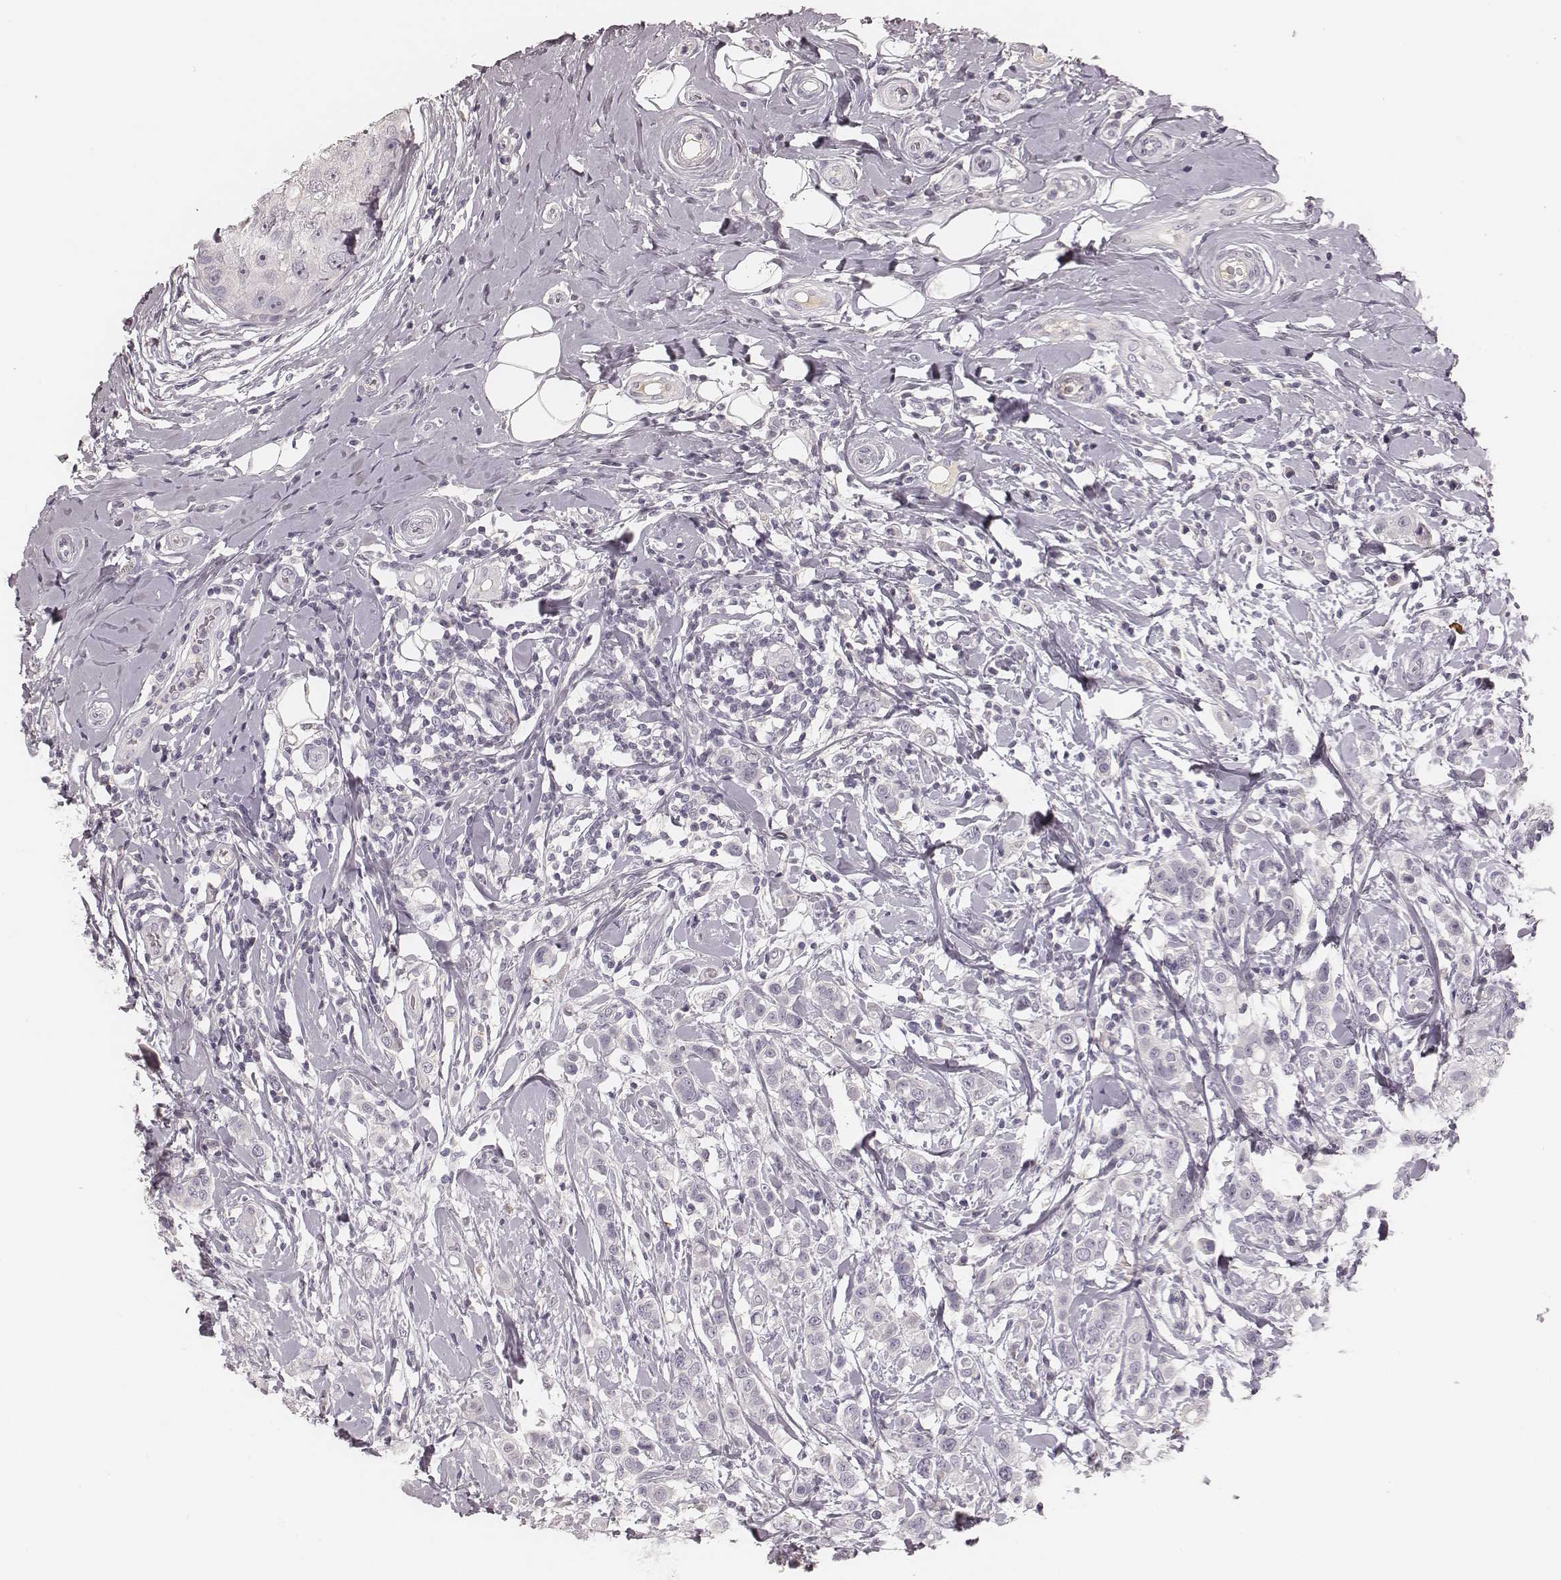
{"staining": {"intensity": "negative", "quantity": "none", "location": "none"}, "tissue": "breast cancer", "cell_type": "Tumor cells", "image_type": "cancer", "snomed": [{"axis": "morphology", "description": "Duct carcinoma"}, {"axis": "topography", "description": "Breast"}], "caption": "An immunohistochemistry (IHC) image of breast intraductal carcinoma is shown. There is no staining in tumor cells of breast intraductal carcinoma.", "gene": "SMIM24", "patient": {"sex": "female", "age": 27}}